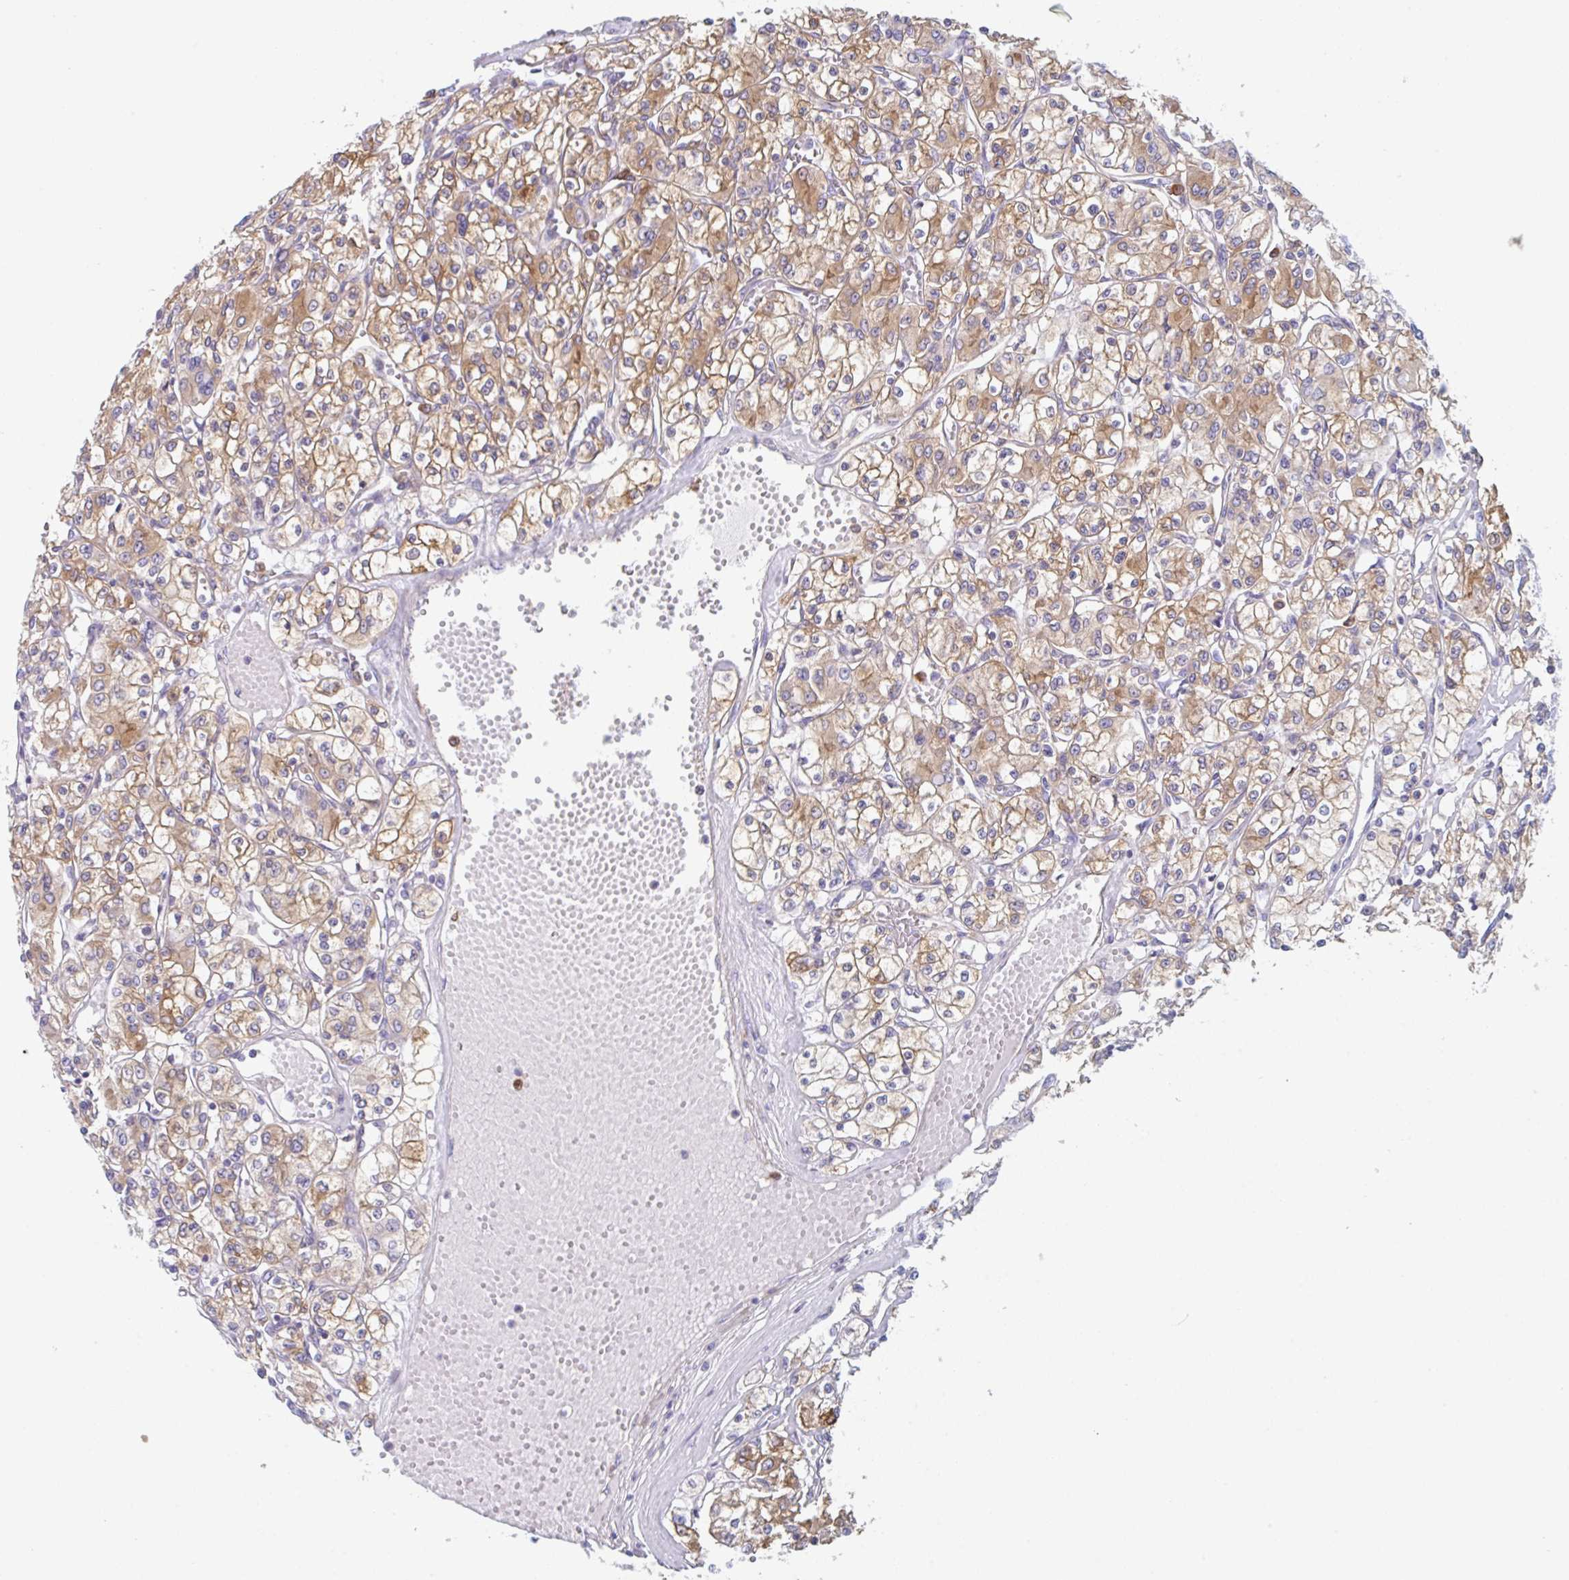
{"staining": {"intensity": "moderate", "quantity": ">75%", "location": "cytoplasmic/membranous"}, "tissue": "renal cancer", "cell_type": "Tumor cells", "image_type": "cancer", "snomed": [{"axis": "morphology", "description": "Adenocarcinoma, NOS"}, {"axis": "topography", "description": "Kidney"}], "caption": "Protein staining by IHC exhibits moderate cytoplasmic/membranous staining in approximately >75% of tumor cells in renal adenocarcinoma.", "gene": "AMPD2", "patient": {"sex": "female", "age": 59}}